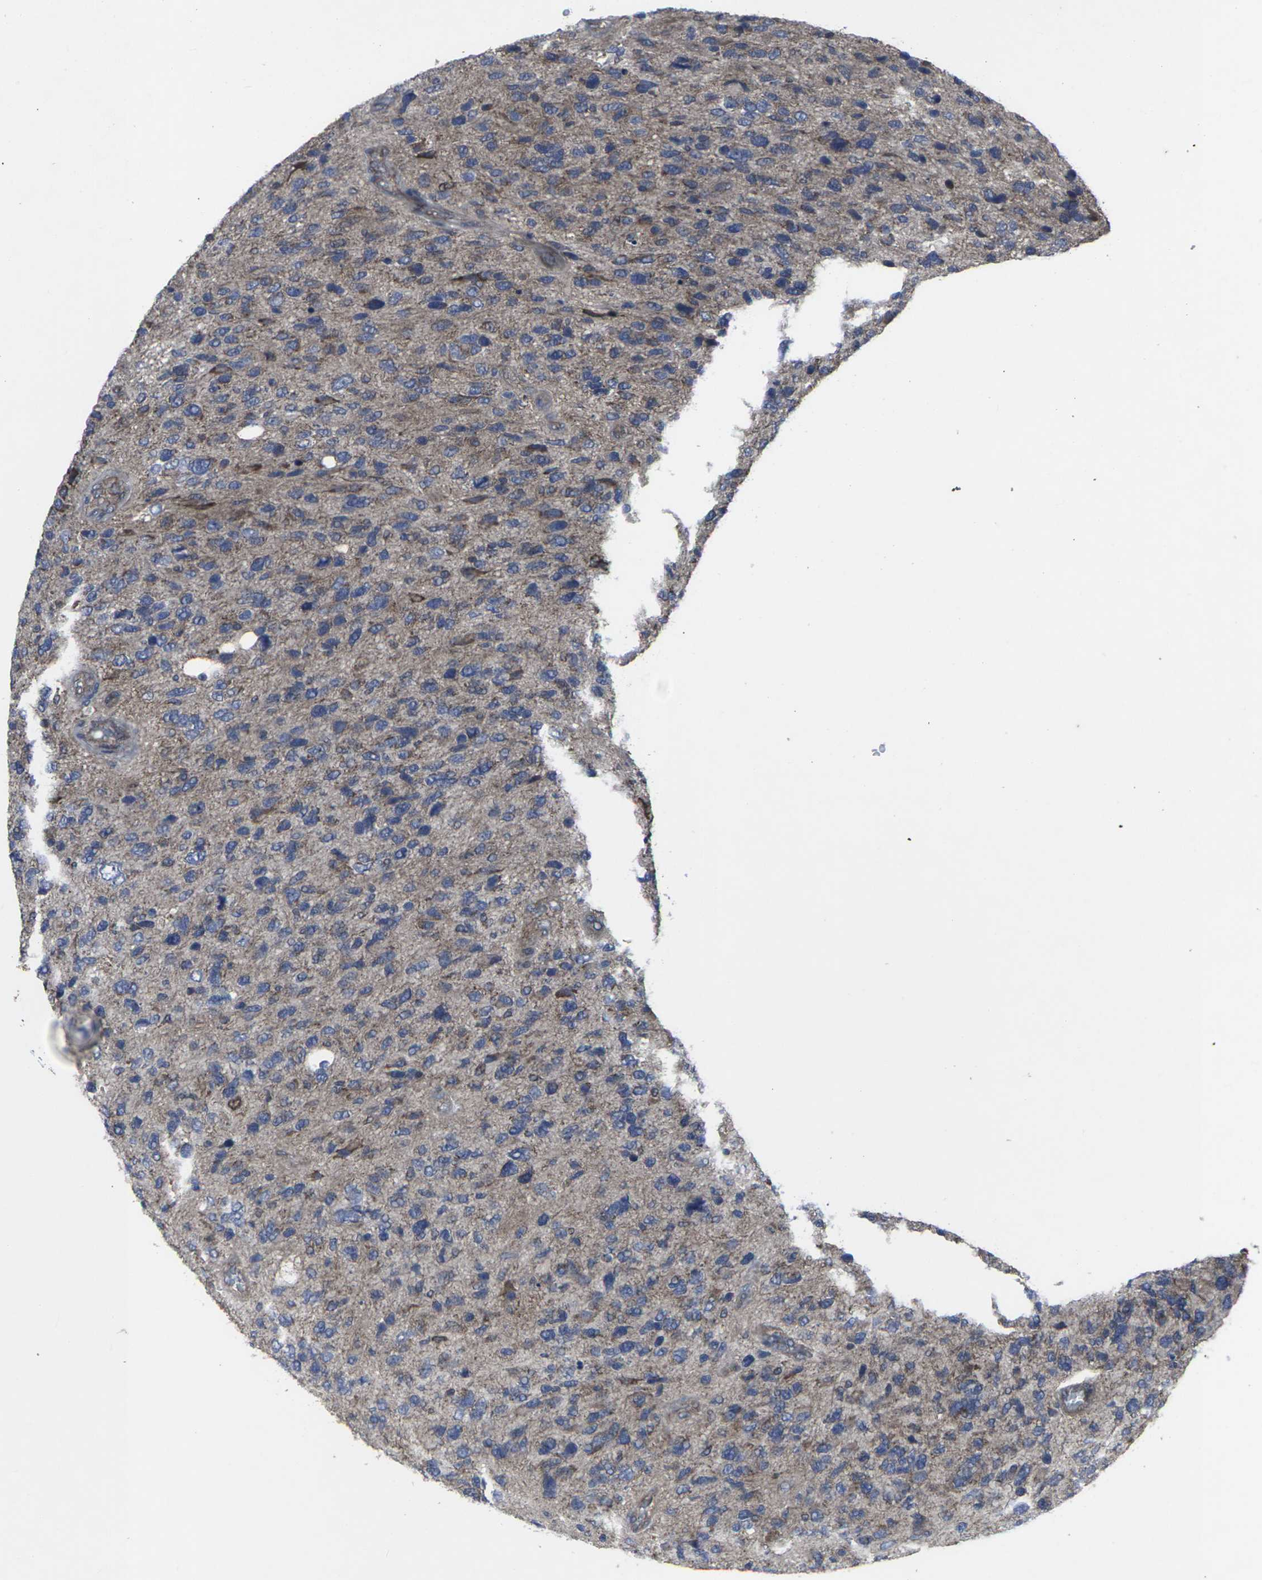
{"staining": {"intensity": "moderate", "quantity": ">75%", "location": "cytoplasmic/membranous"}, "tissue": "glioma", "cell_type": "Tumor cells", "image_type": "cancer", "snomed": [{"axis": "morphology", "description": "Glioma, malignant, High grade"}, {"axis": "topography", "description": "Brain"}], "caption": "Human glioma stained with a brown dye displays moderate cytoplasmic/membranous positive staining in approximately >75% of tumor cells.", "gene": "MAPKAPK2", "patient": {"sex": "female", "age": 58}}